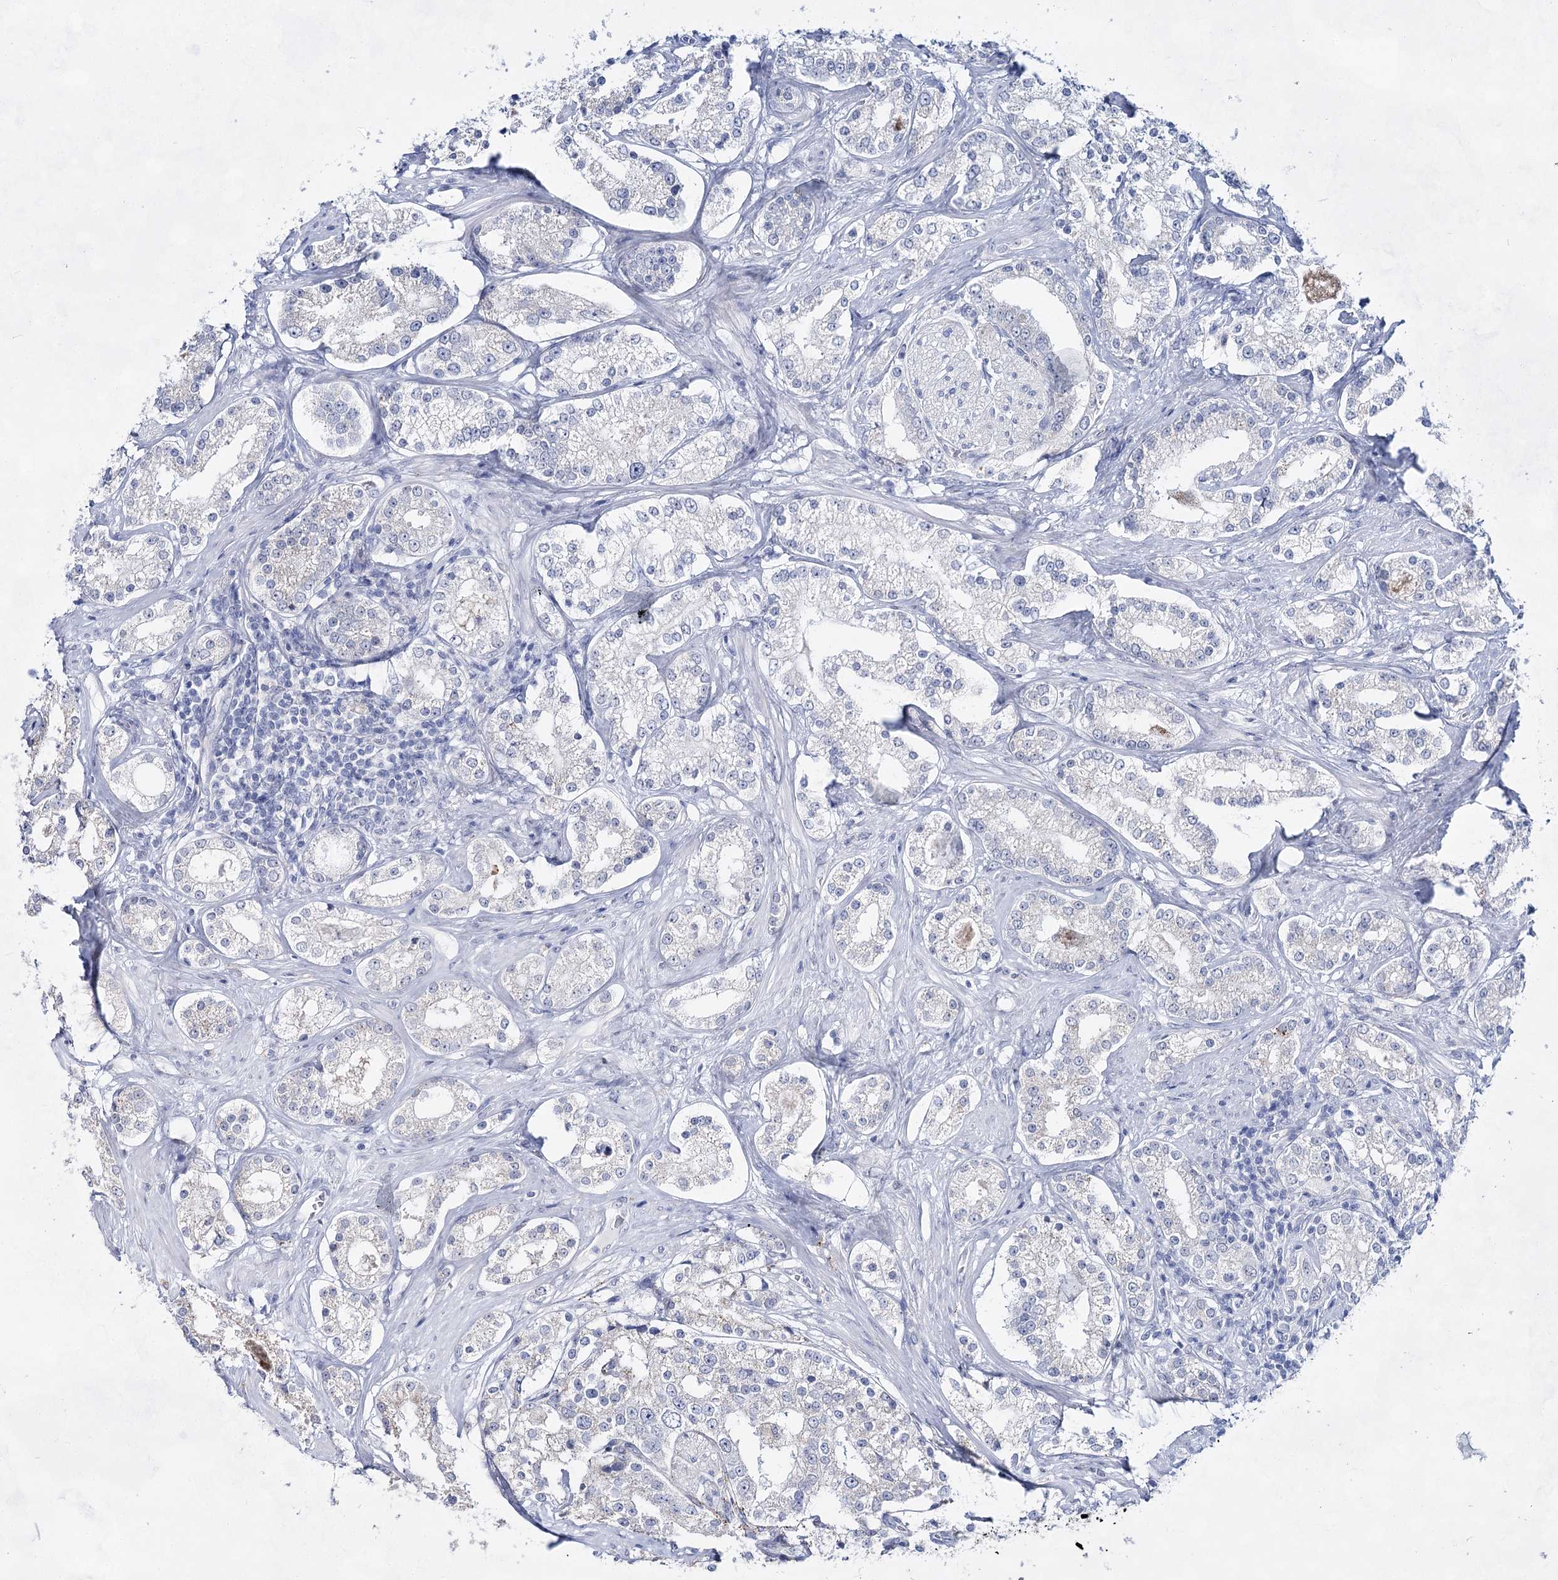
{"staining": {"intensity": "negative", "quantity": "none", "location": "none"}, "tissue": "prostate cancer", "cell_type": "Tumor cells", "image_type": "cancer", "snomed": [{"axis": "morphology", "description": "Normal tissue, NOS"}, {"axis": "morphology", "description": "Adenocarcinoma, High grade"}, {"axis": "topography", "description": "Prostate"}], "caption": "Prostate adenocarcinoma (high-grade) stained for a protein using immunohistochemistry (IHC) demonstrates no staining tumor cells.", "gene": "BPHL", "patient": {"sex": "male", "age": 83}}